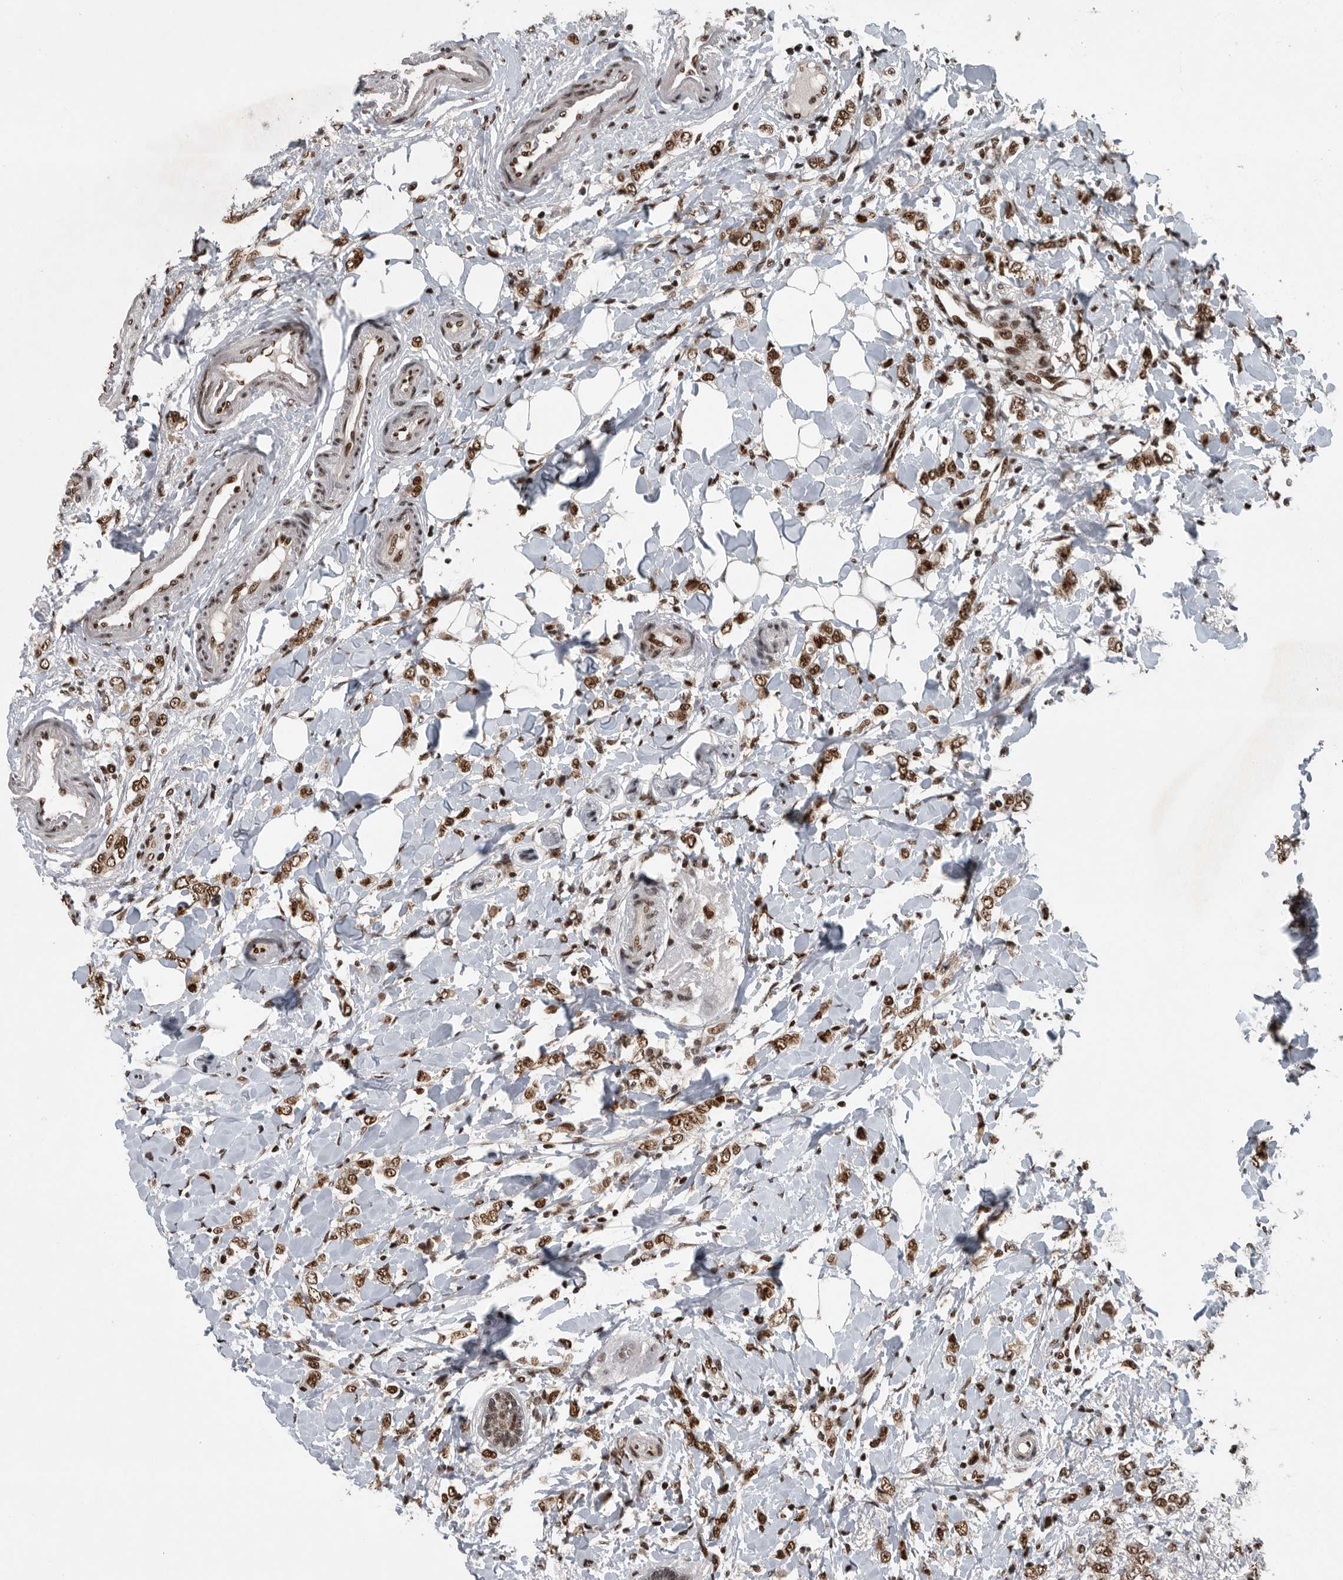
{"staining": {"intensity": "moderate", "quantity": ">75%", "location": "nuclear"}, "tissue": "breast cancer", "cell_type": "Tumor cells", "image_type": "cancer", "snomed": [{"axis": "morphology", "description": "Normal tissue, NOS"}, {"axis": "morphology", "description": "Lobular carcinoma"}, {"axis": "topography", "description": "Breast"}], "caption": "IHC staining of breast cancer (lobular carcinoma), which displays medium levels of moderate nuclear positivity in about >75% of tumor cells indicating moderate nuclear protein staining. The staining was performed using DAB (3,3'-diaminobenzidine) (brown) for protein detection and nuclei were counterstained in hematoxylin (blue).", "gene": "SENP7", "patient": {"sex": "female", "age": 47}}